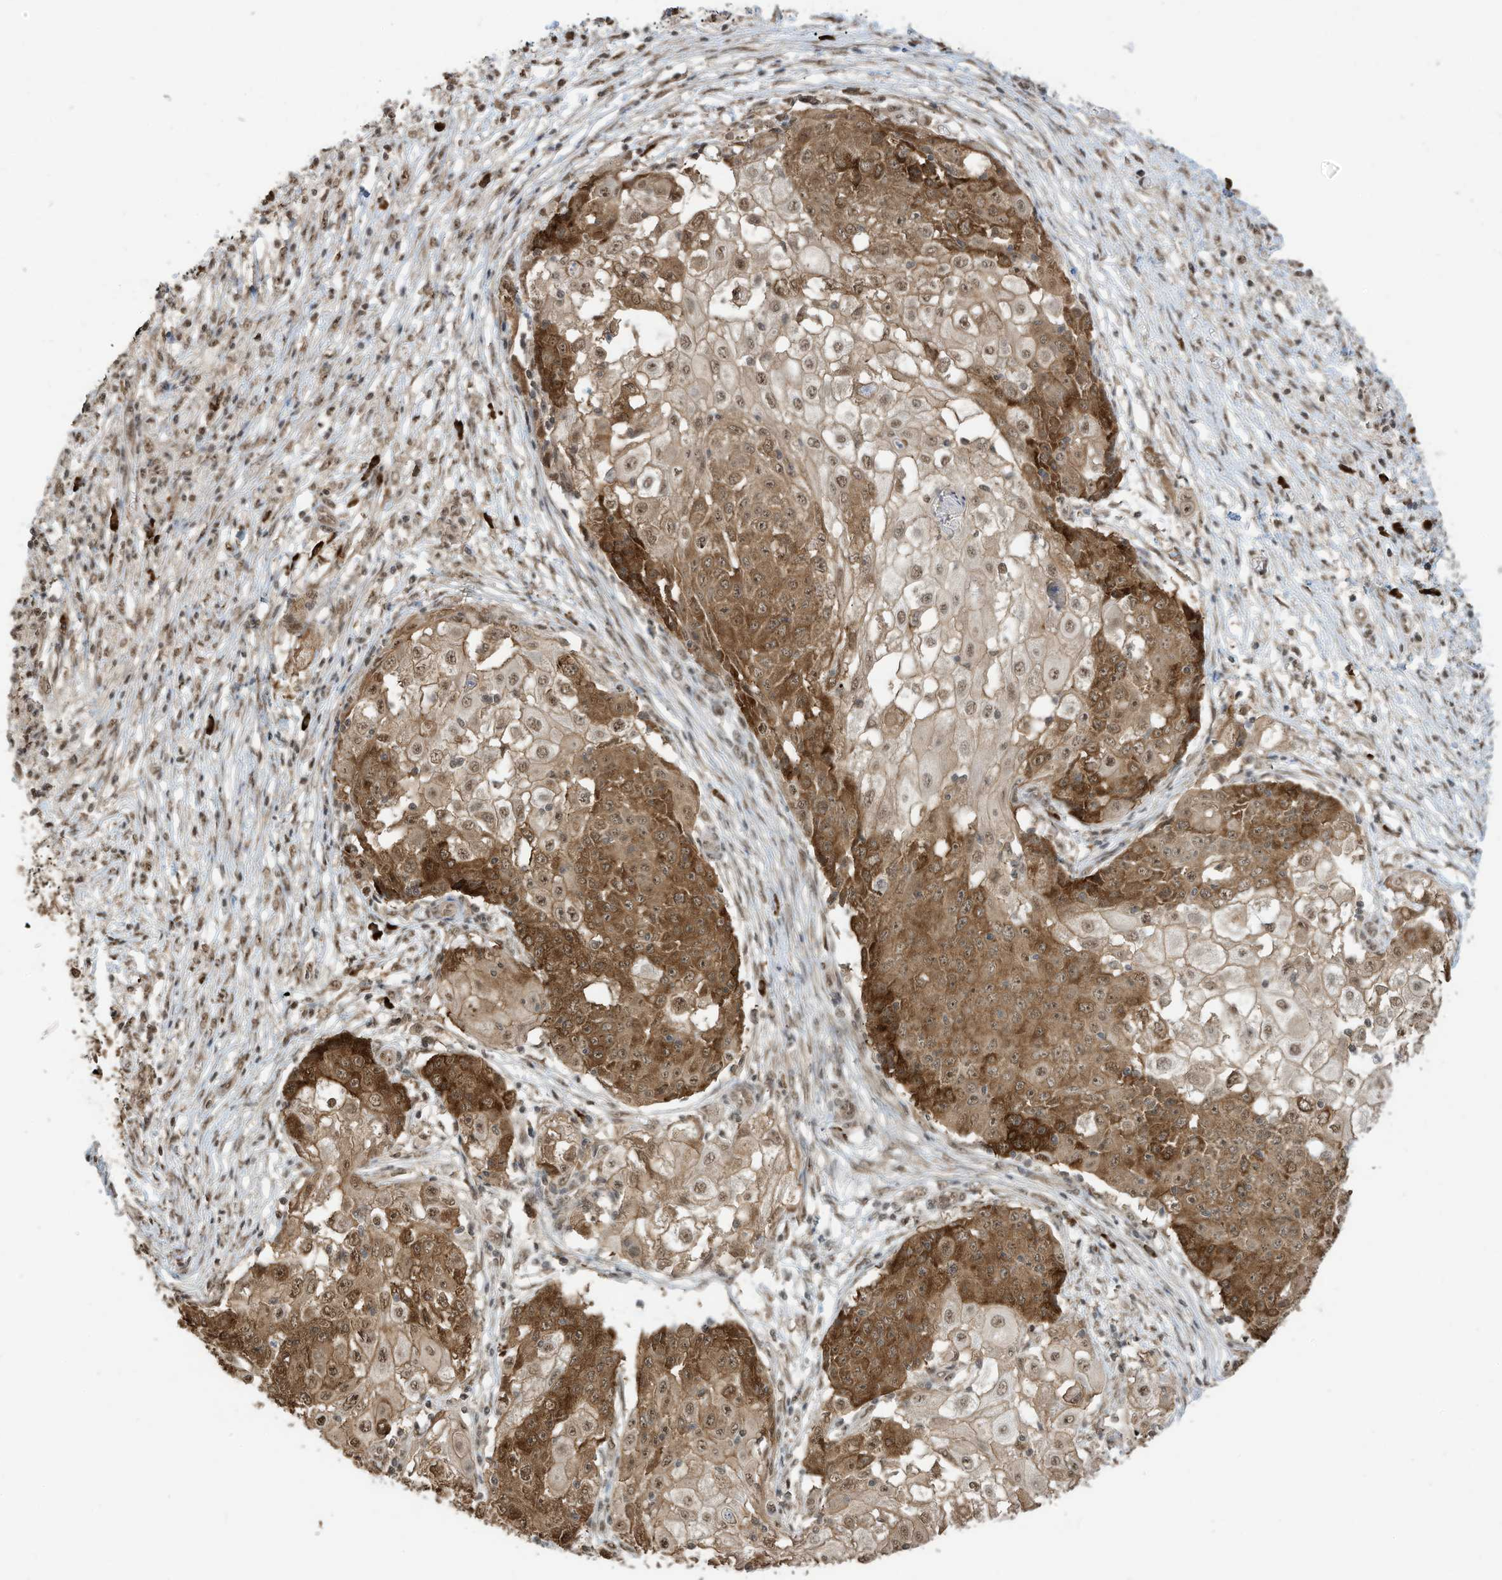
{"staining": {"intensity": "moderate", "quantity": ">75%", "location": "cytoplasmic/membranous,nuclear"}, "tissue": "ovarian cancer", "cell_type": "Tumor cells", "image_type": "cancer", "snomed": [{"axis": "morphology", "description": "Carcinoma, endometroid"}, {"axis": "topography", "description": "Ovary"}], "caption": "Ovarian cancer stained with DAB IHC displays medium levels of moderate cytoplasmic/membranous and nuclear staining in about >75% of tumor cells.", "gene": "ZNF195", "patient": {"sex": "female", "age": 42}}